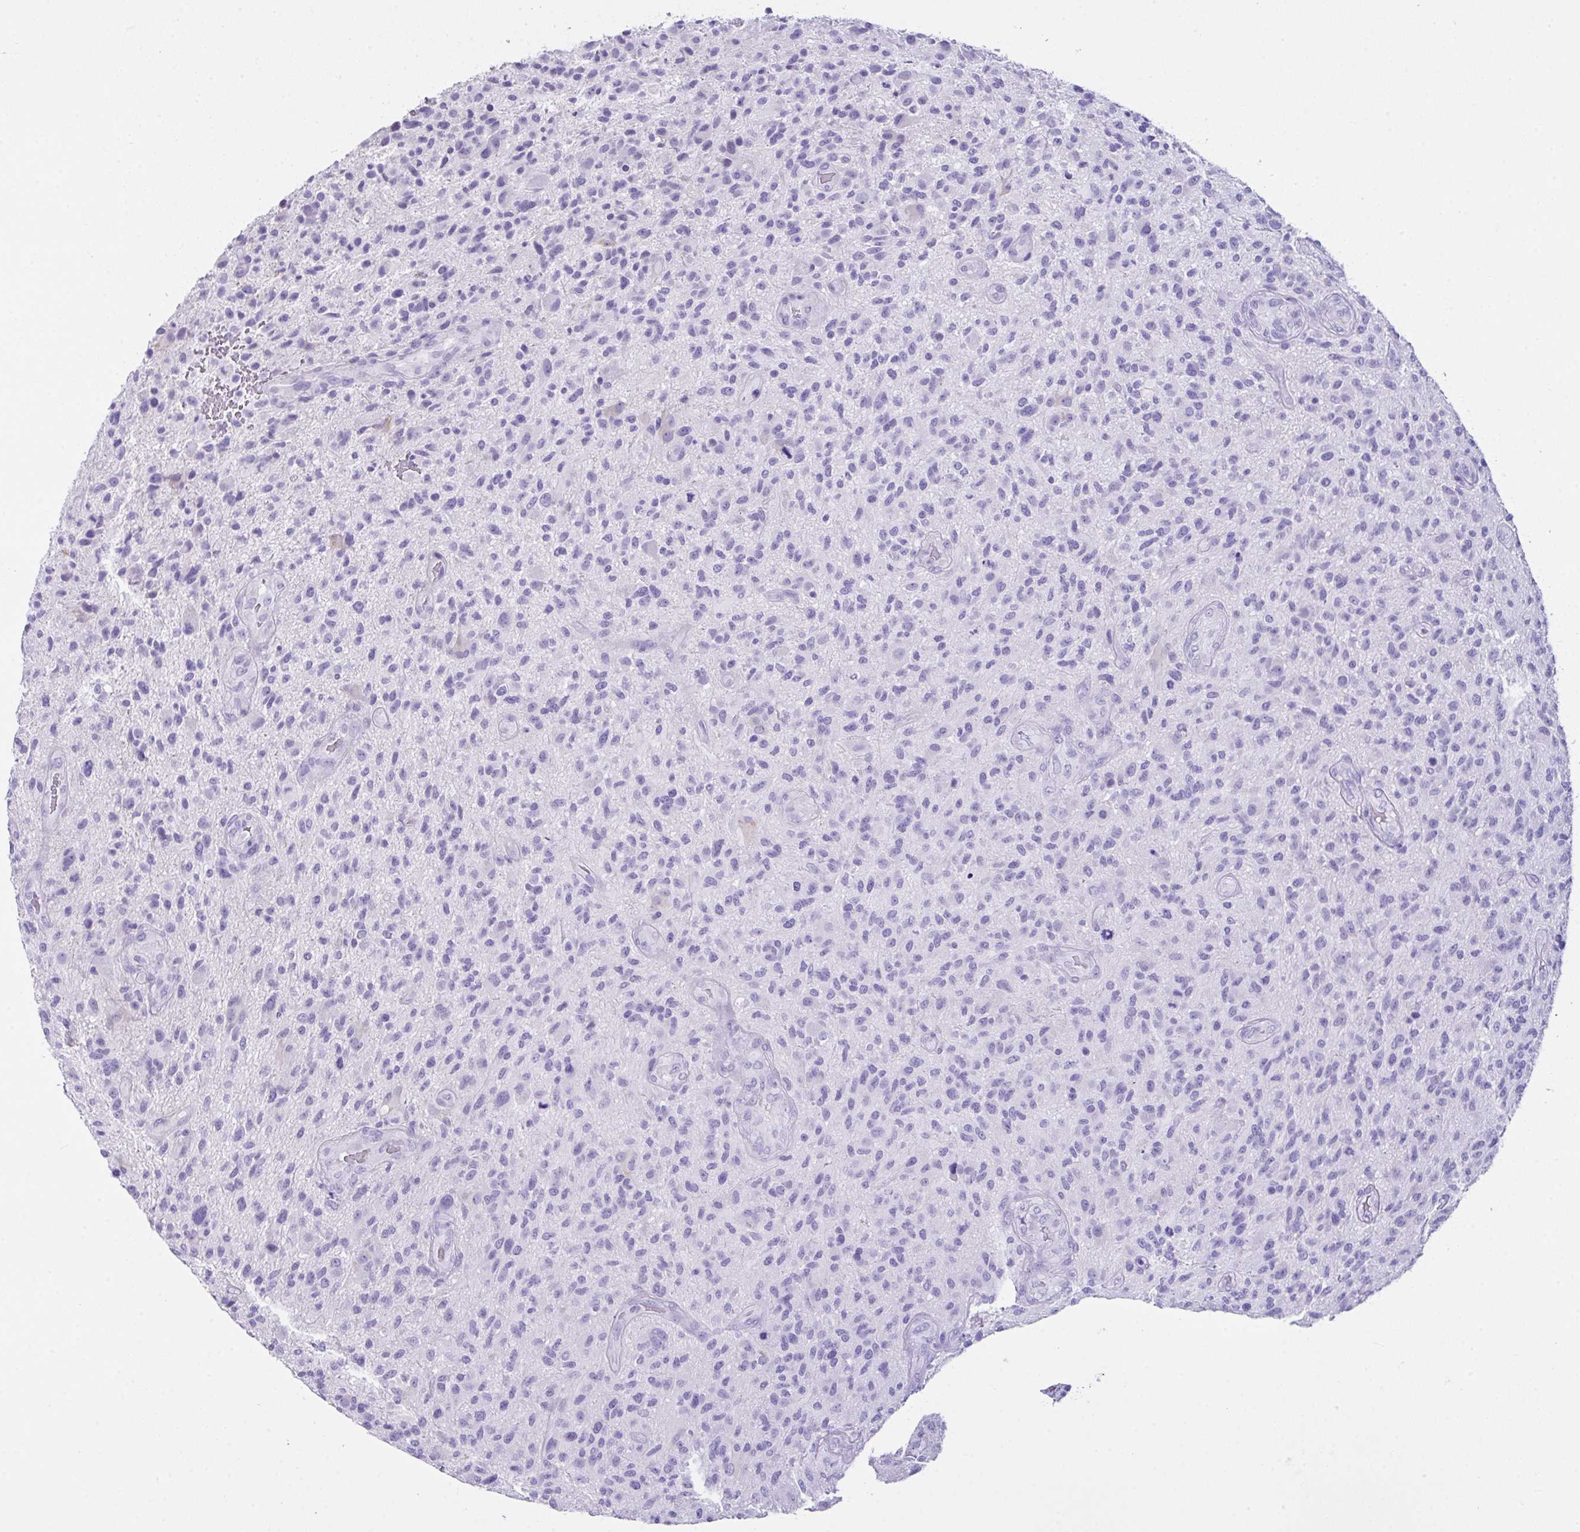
{"staining": {"intensity": "negative", "quantity": "none", "location": "none"}, "tissue": "glioma", "cell_type": "Tumor cells", "image_type": "cancer", "snomed": [{"axis": "morphology", "description": "Glioma, malignant, High grade"}, {"axis": "topography", "description": "Brain"}], "caption": "DAB immunohistochemical staining of human glioma shows no significant positivity in tumor cells.", "gene": "LGALS4", "patient": {"sex": "male", "age": 47}}